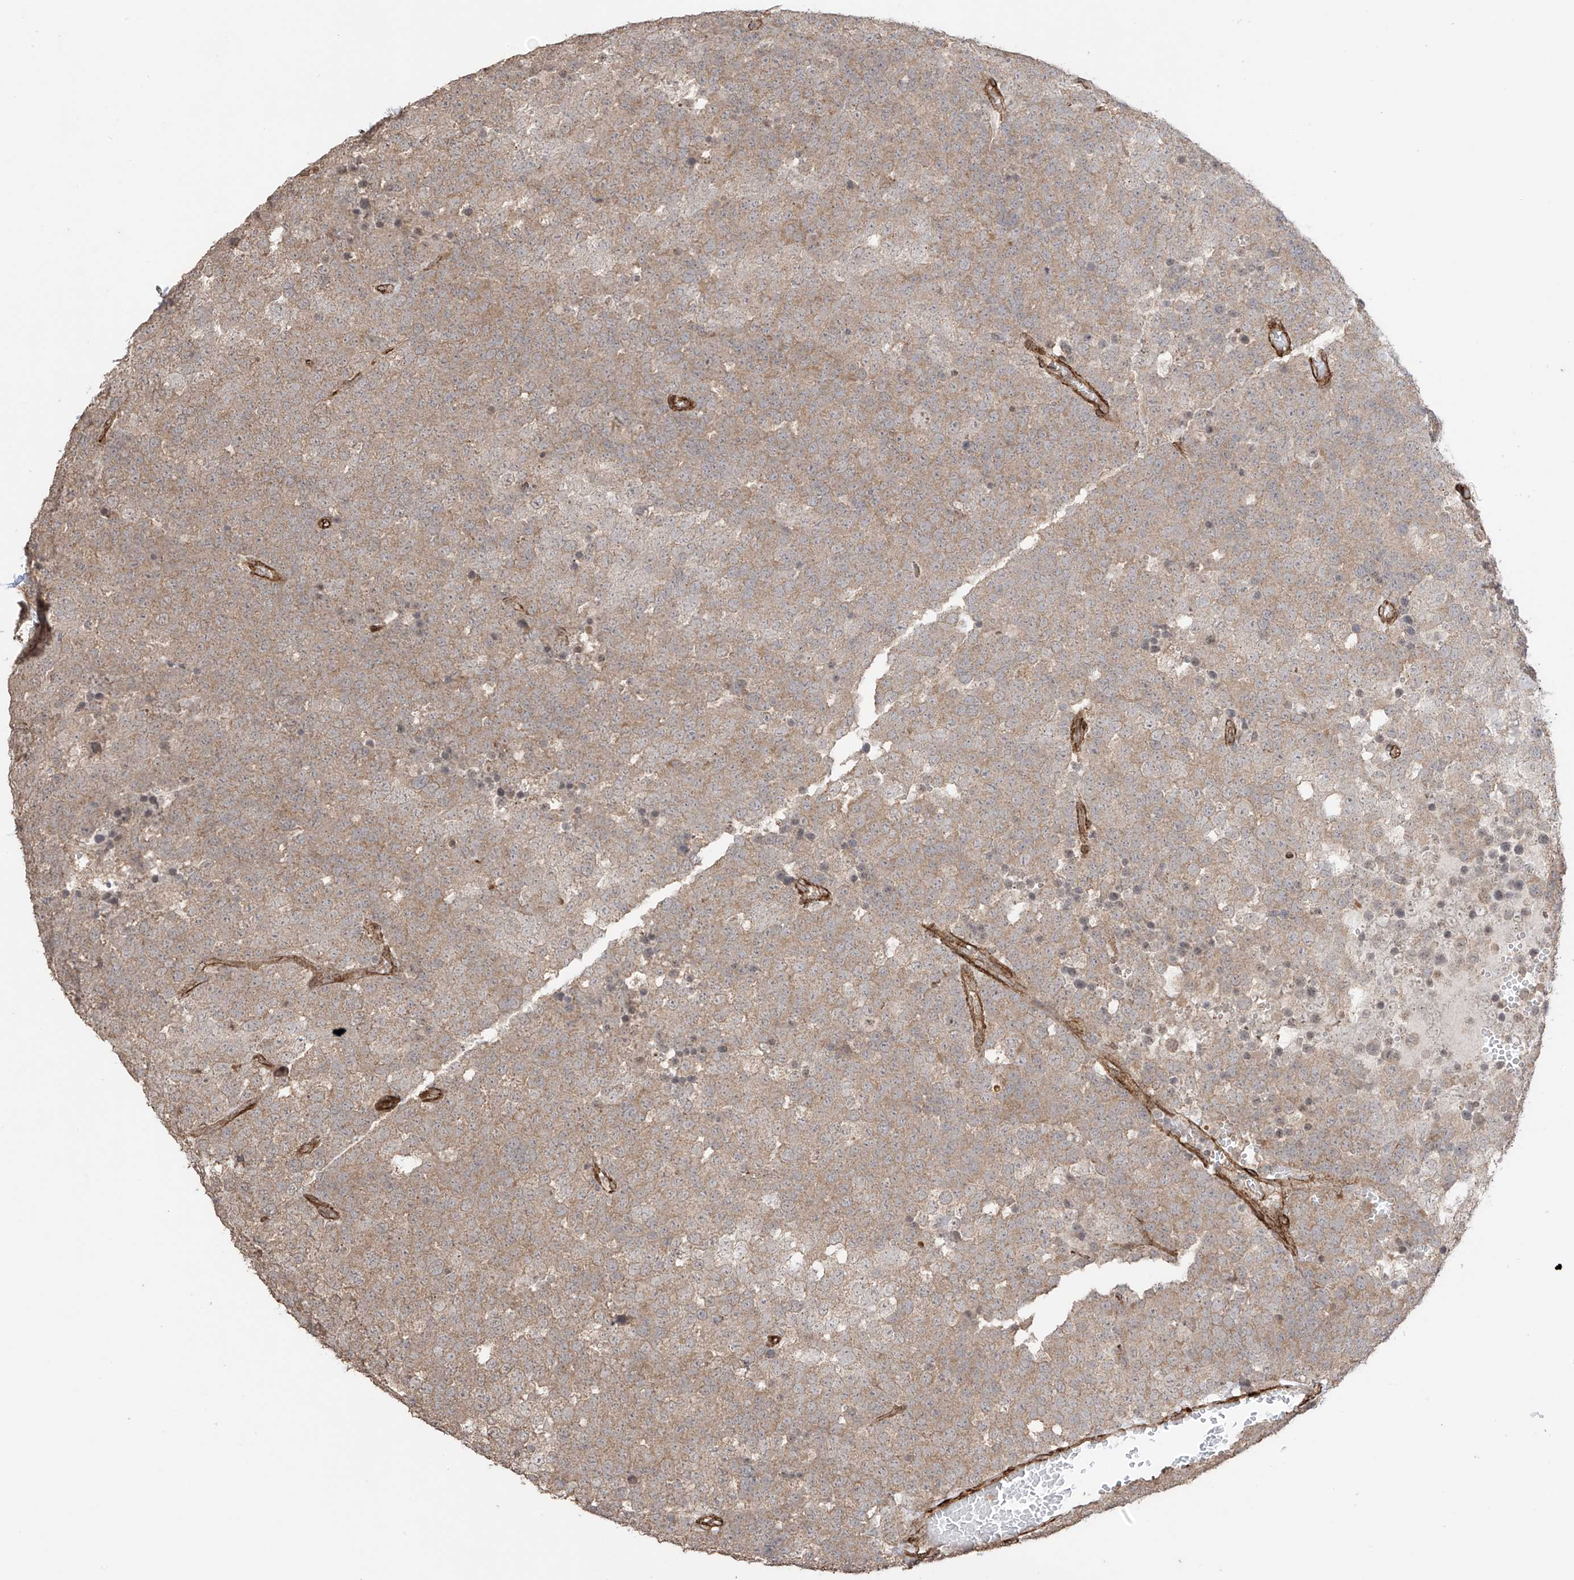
{"staining": {"intensity": "weak", "quantity": ">75%", "location": "cytoplasmic/membranous"}, "tissue": "testis cancer", "cell_type": "Tumor cells", "image_type": "cancer", "snomed": [{"axis": "morphology", "description": "Seminoma, NOS"}, {"axis": "topography", "description": "Testis"}], "caption": "Tumor cells show weak cytoplasmic/membranous expression in about >75% of cells in seminoma (testis).", "gene": "TTLL5", "patient": {"sex": "male", "age": 71}}